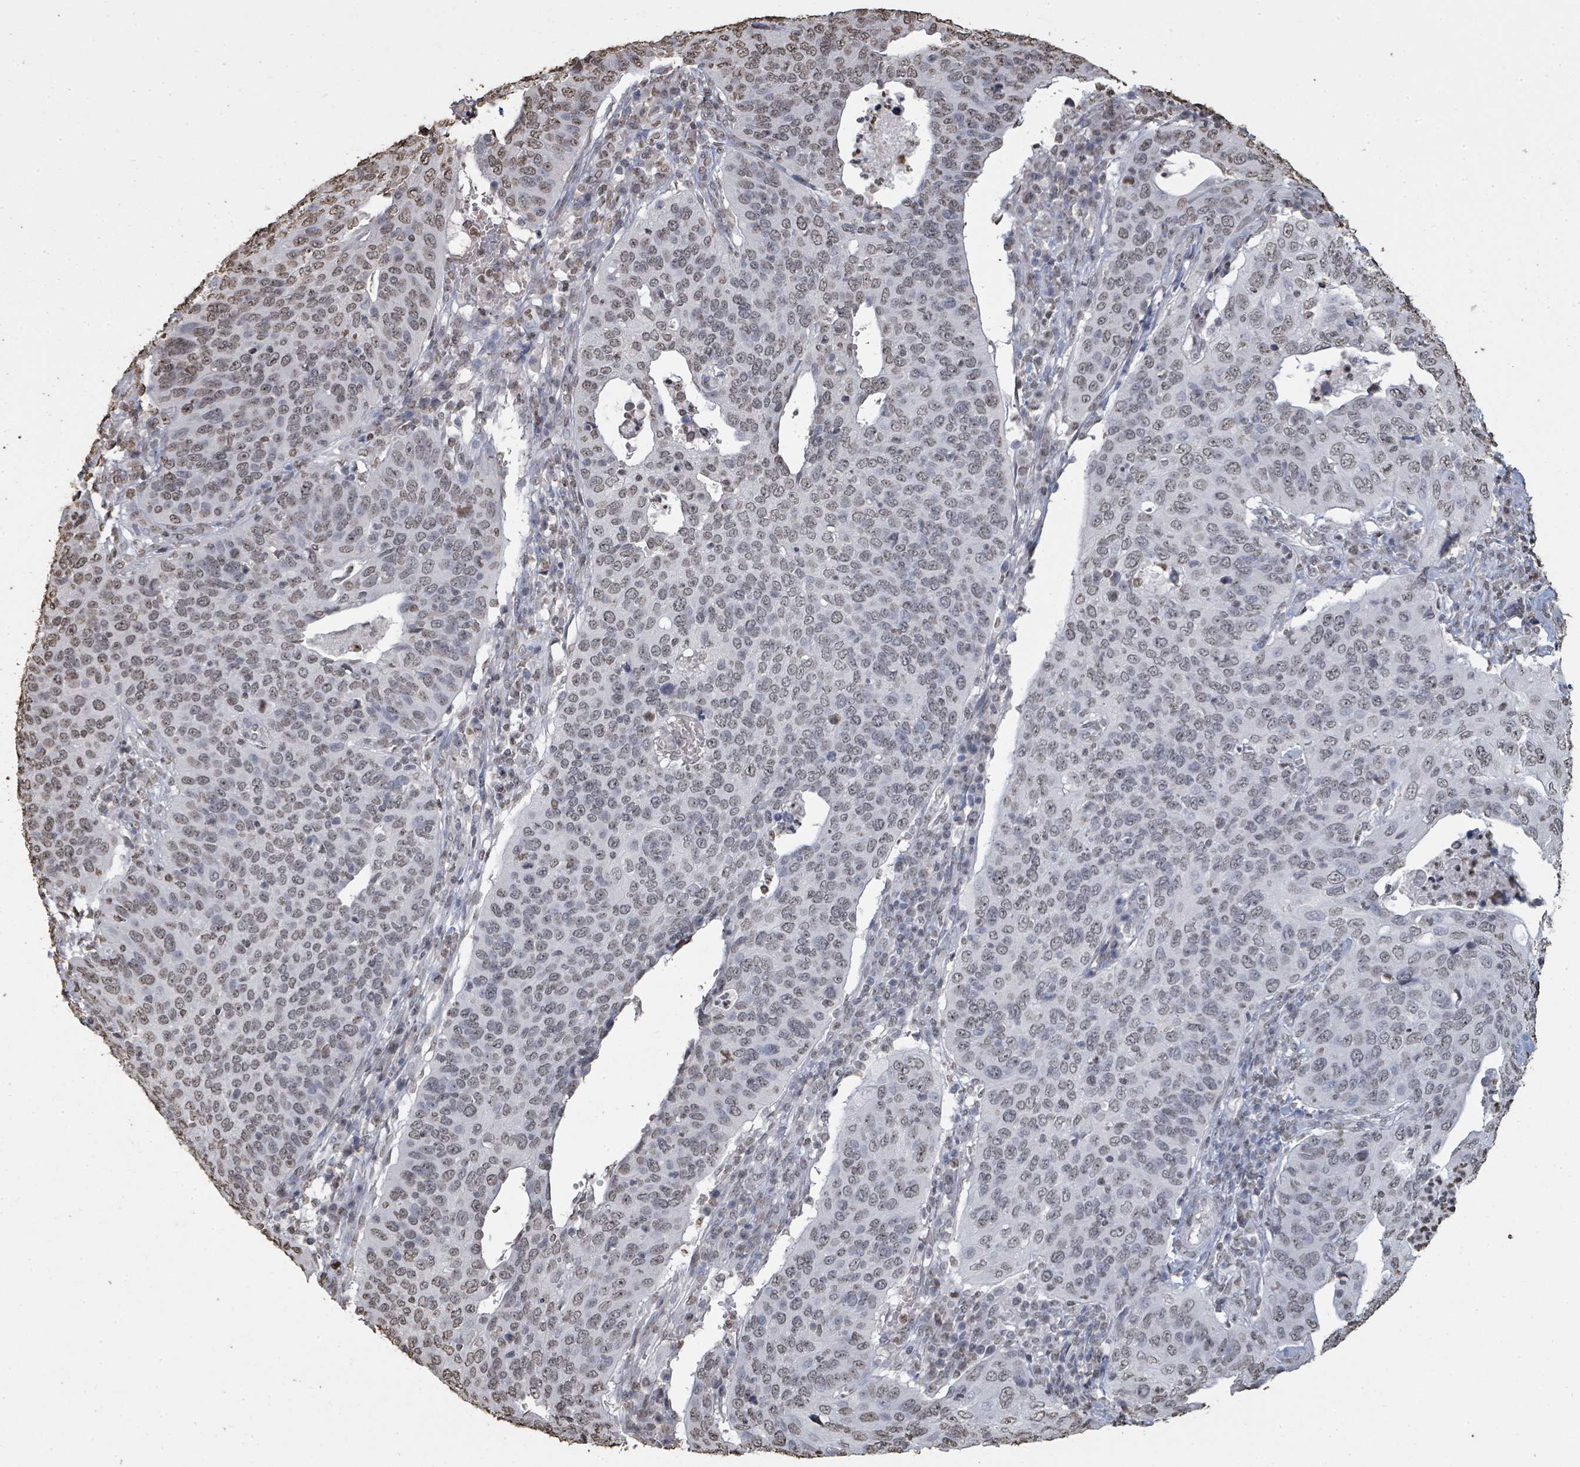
{"staining": {"intensity": "weak", "quantity": "25%-75%", "location": "nuclear"}, "tissue": "cervical cancer", "cell_type": "Tumor cells", "image_type": "cancer", "snomed": [{"axis": "morphology", "description": "Squamous cell carcinoma, NOS"}, {"axis": "topography", "description": "Cervix"}], "caption": "This micrograph shows immunohistochemistry (IHC) staining of cervical cancer (squamous cell carcinoma), with low weak nuclear staining in about 25%-75% of tumor cells.", "gene": "MRPS12", "patient": {"sex": "female", "age": 36}}